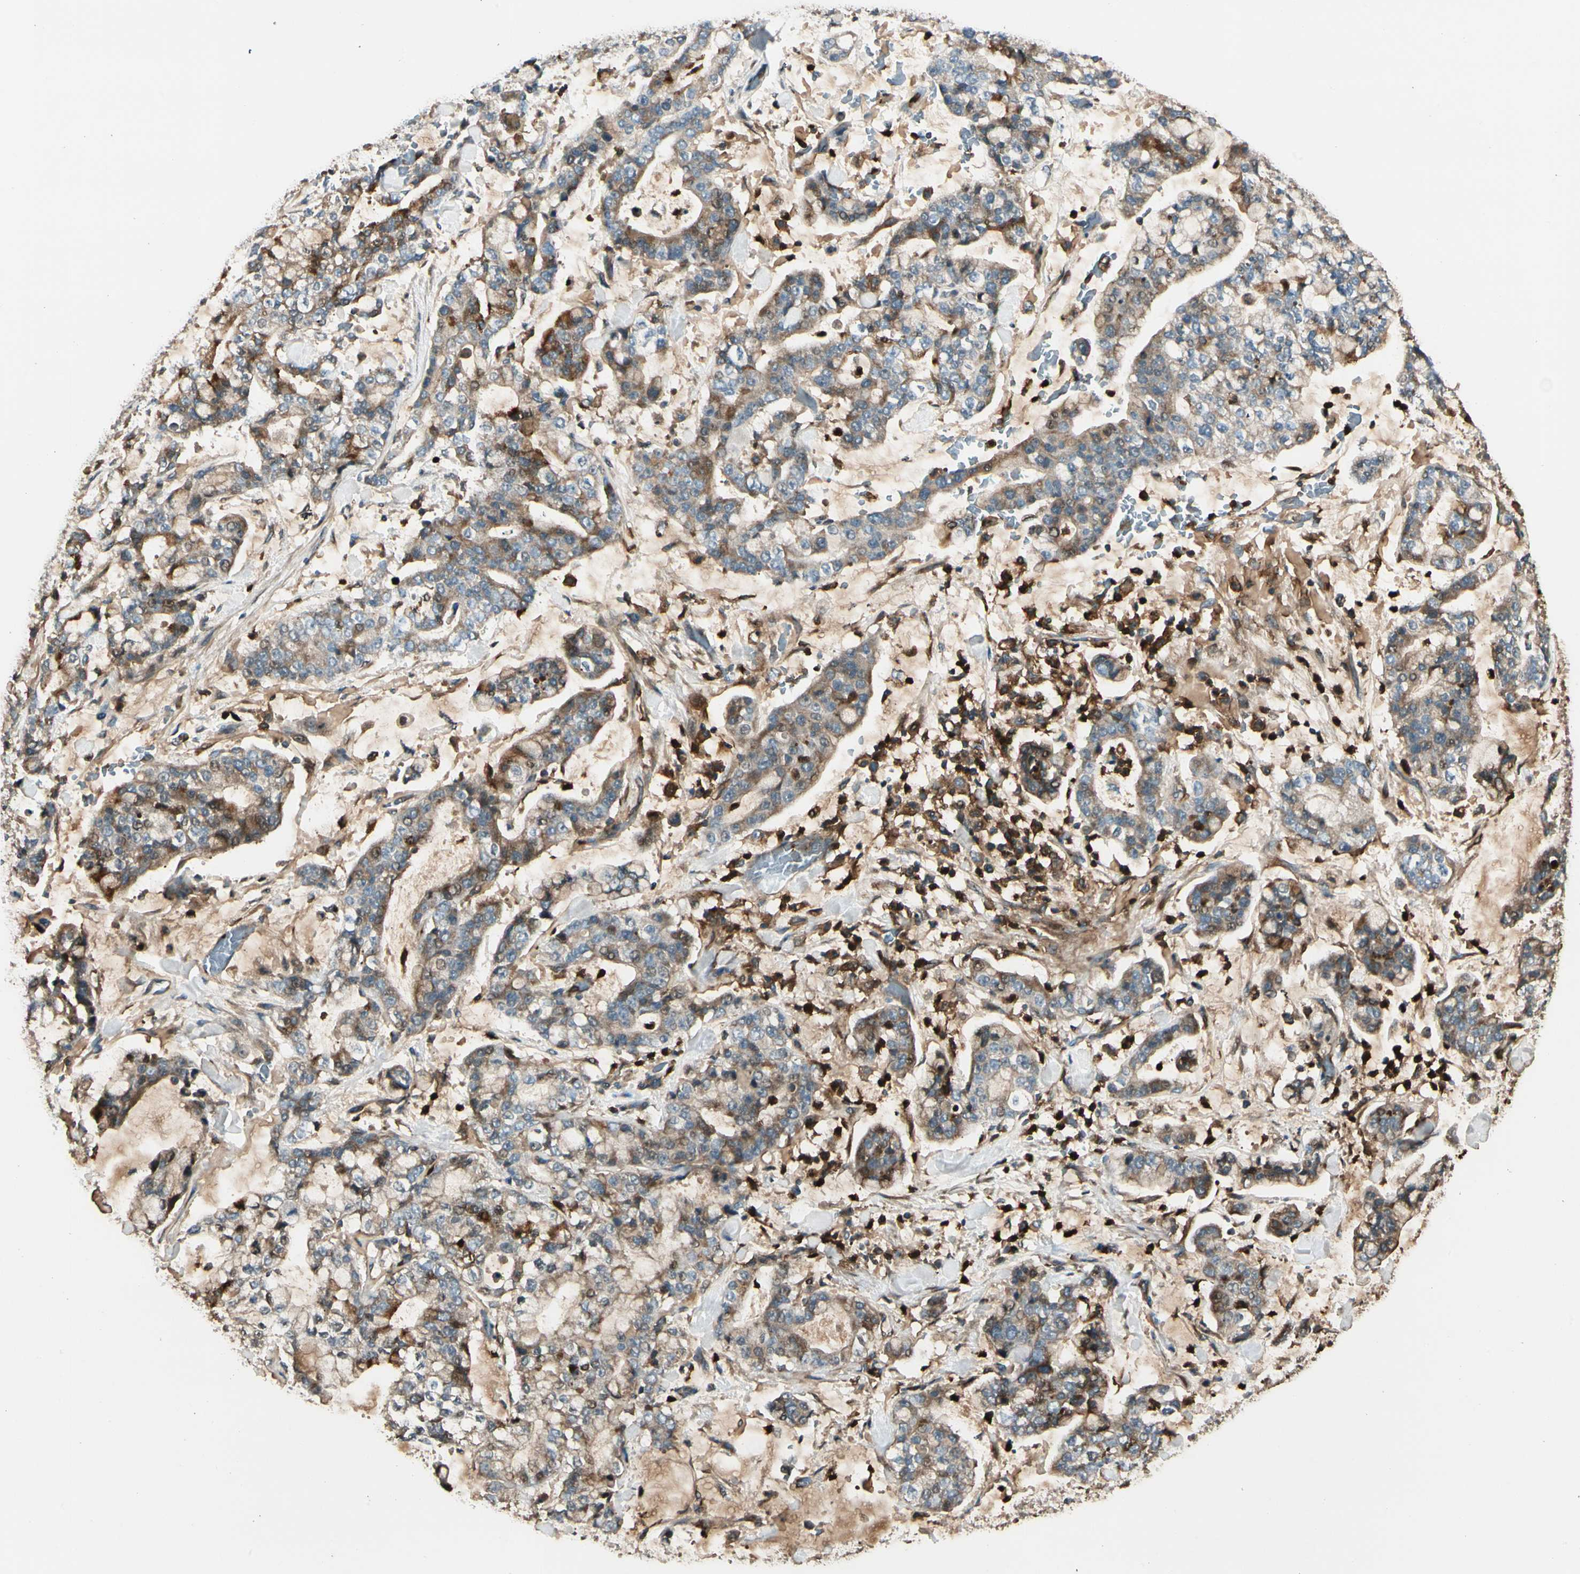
{"staining": {"intensity": "weak", "quantity": ">75%", "location": "cytoplasmic/membranous"}, "tissue": "stomach cancer", "cell_type": "Tumor cells", "image_type": "cancer", "snomed": [{"axis": "morphology", "description": "Normal tissue, NOS"}, {"axis": "morphology", "description": "Adenocarcinoma, NOS"}, {"axis": "topography", "description": "Stomach, upper"}, {"axis": "topography", "description": "Stomach"}], "caption": "A brown stain highlights weak cytoplasmic/membranous staining of a protein in human stomach cancer tumor cells.", "gene": "STX11", "patient": {"sex": "male", "age": 76}}